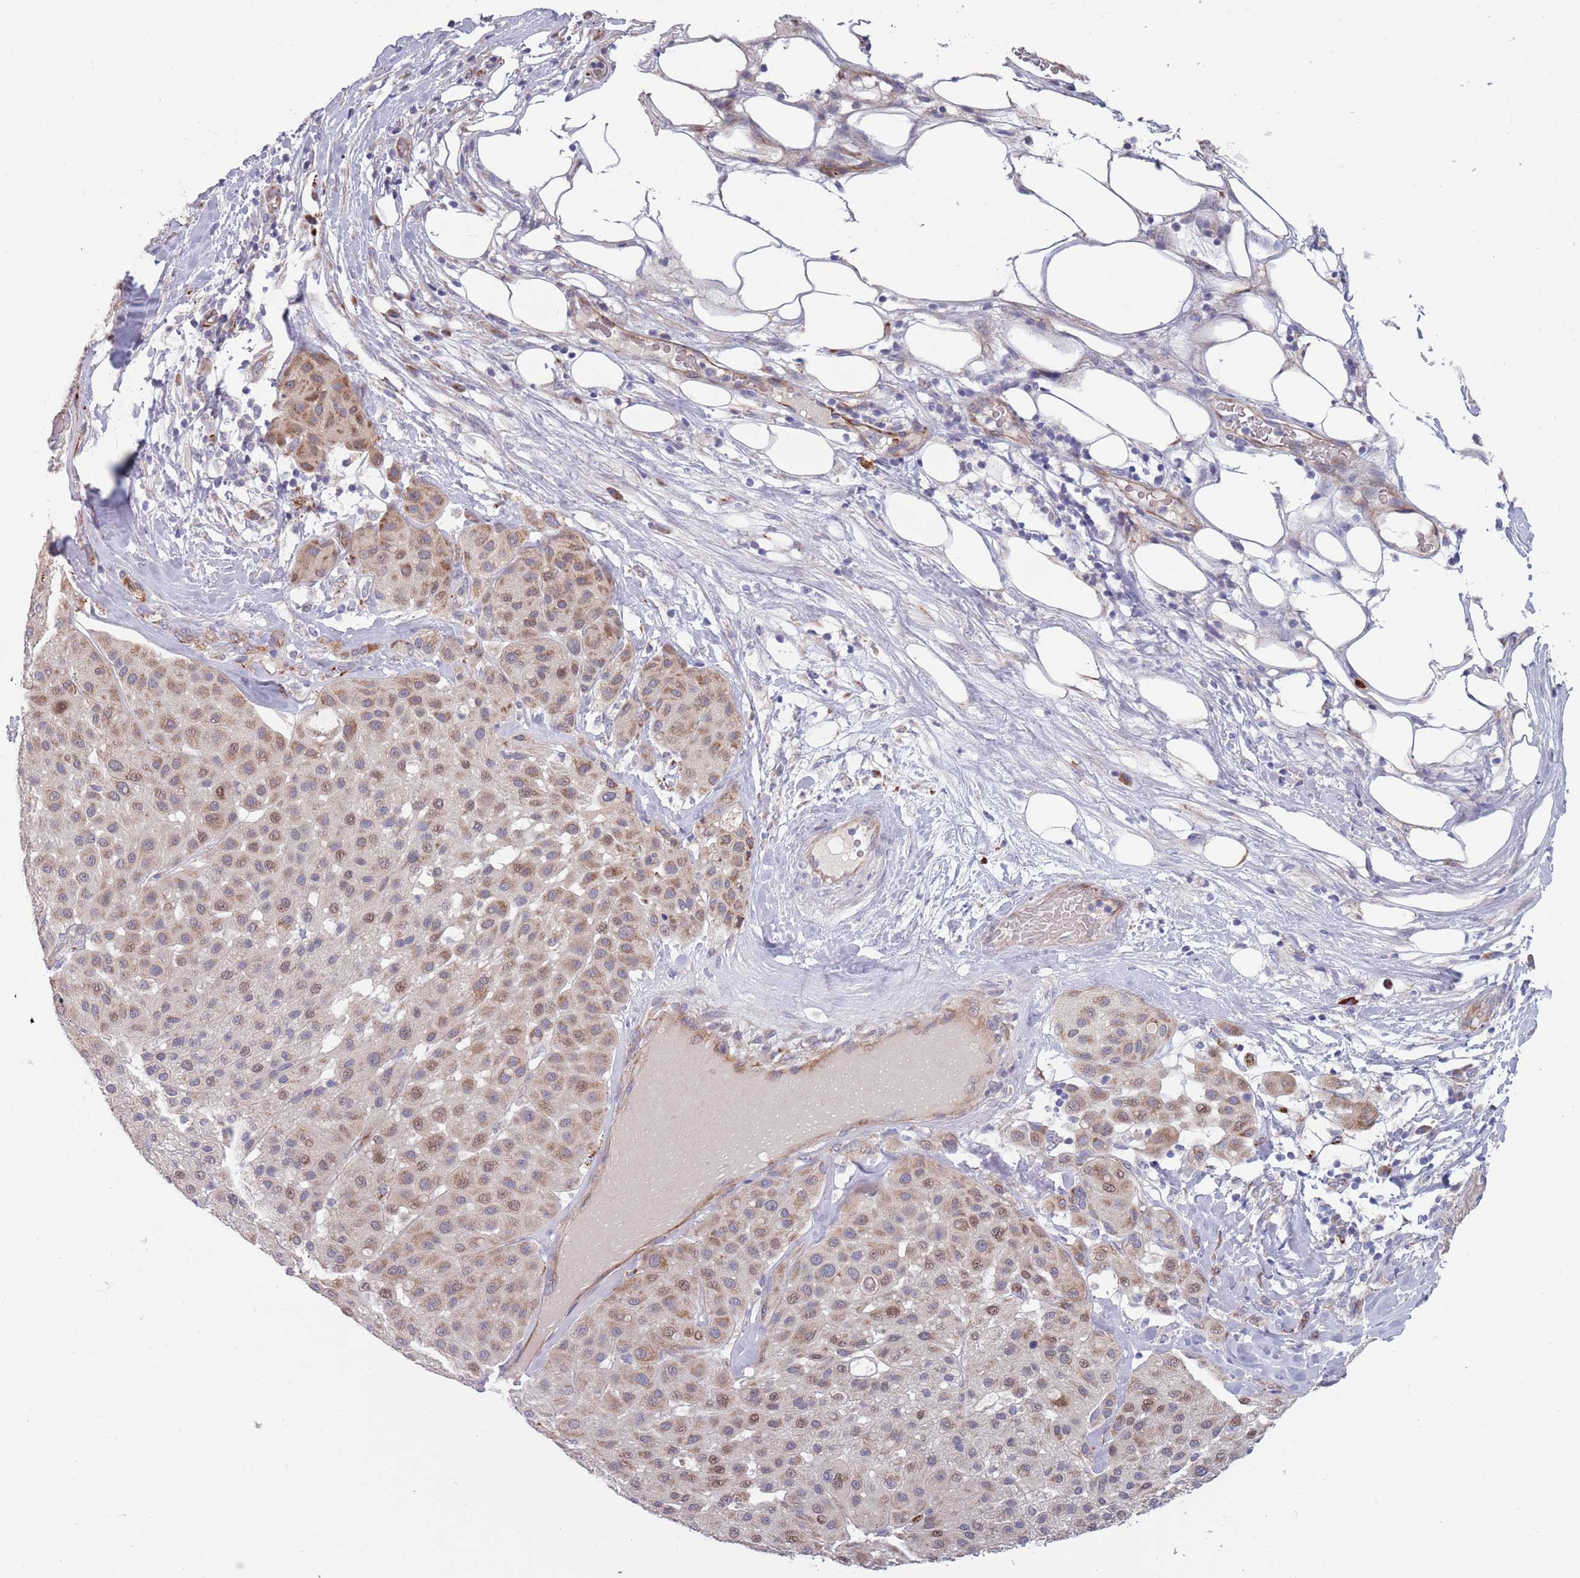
{"staining": {"intensity": "moderate", "quantity": ">75%", "location": "cytoplasmic/membranous"}, "tissue": "melanoma", "cell_type": "Tumor cells", "image_type": "cancer", "snomed": [{"axis": "morphology", "description": "Malignant melanoma, Metastatic site"}, {"axis": "topography", "description": "Smooth muscle"}], "caption": "The histopathology image exhibits immunohistochemical staining of malignant melanoma (metastatic site). There is moderate cytoplasmic/membranous staining is present in approximately >75% of tumor cells. (Stains: DAB in brown, nuclei in blue, Microscopy: brightfield microscopy at high magnification).", "gene": "TYW1", "patient": {"sex": "male", "age": 41}}